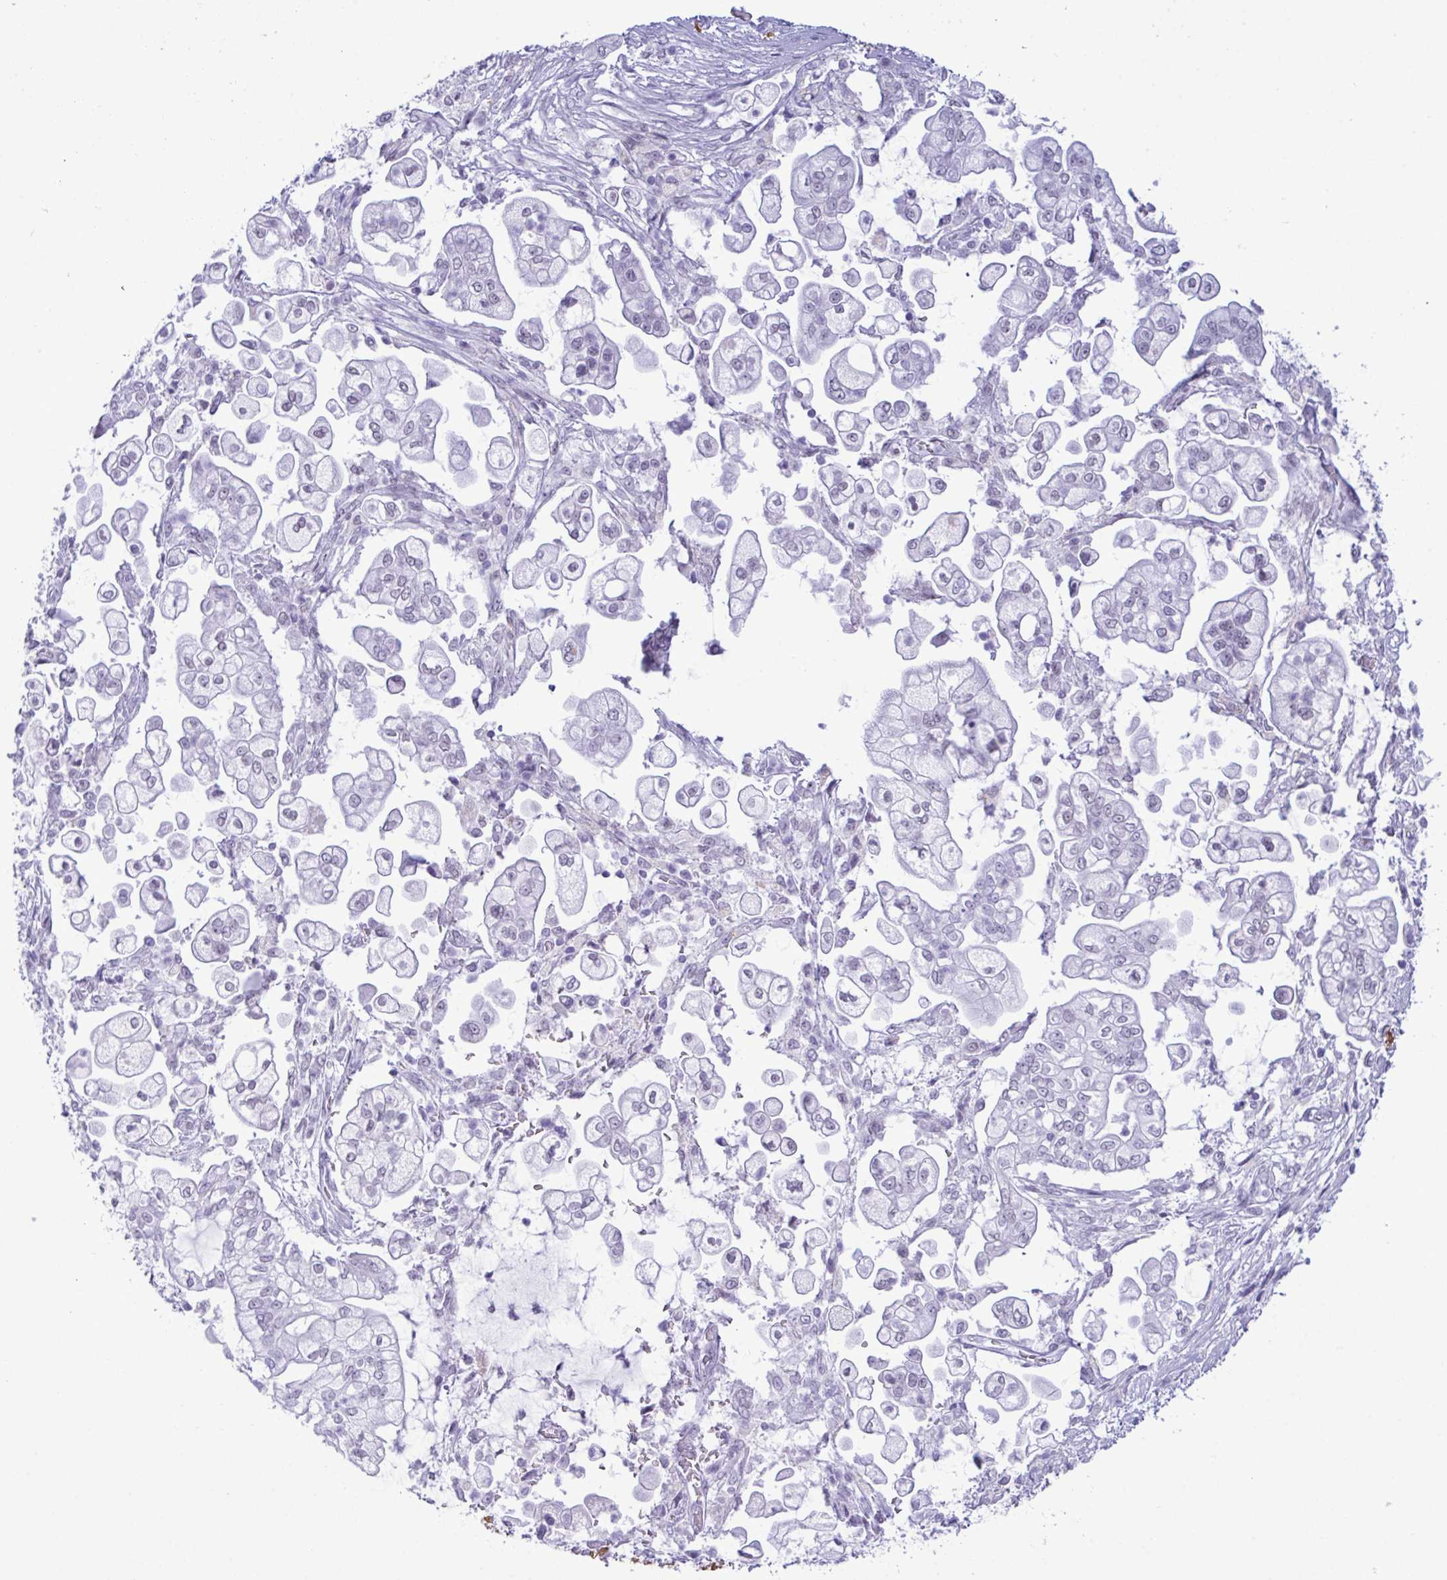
{"staining": {"intensity": "negative", "quantity": "none", "location": "none"}, "tissue": "pancreatic cancer", "cell_type": "Tumor cells", "image_type": "cancer", "snomed": [{"axis": "morphology", "description": "Adenocarcinoma, NOS"}, {"axis": "topography", "description": "Pancreas"}], "caption": "This is an immunohistochemistry (IHC) micrograph of pancreatic cancer. There is no positivity in tumor cells.", "gene": "ELN", "patient": {"sex": "female", "age": 69}}